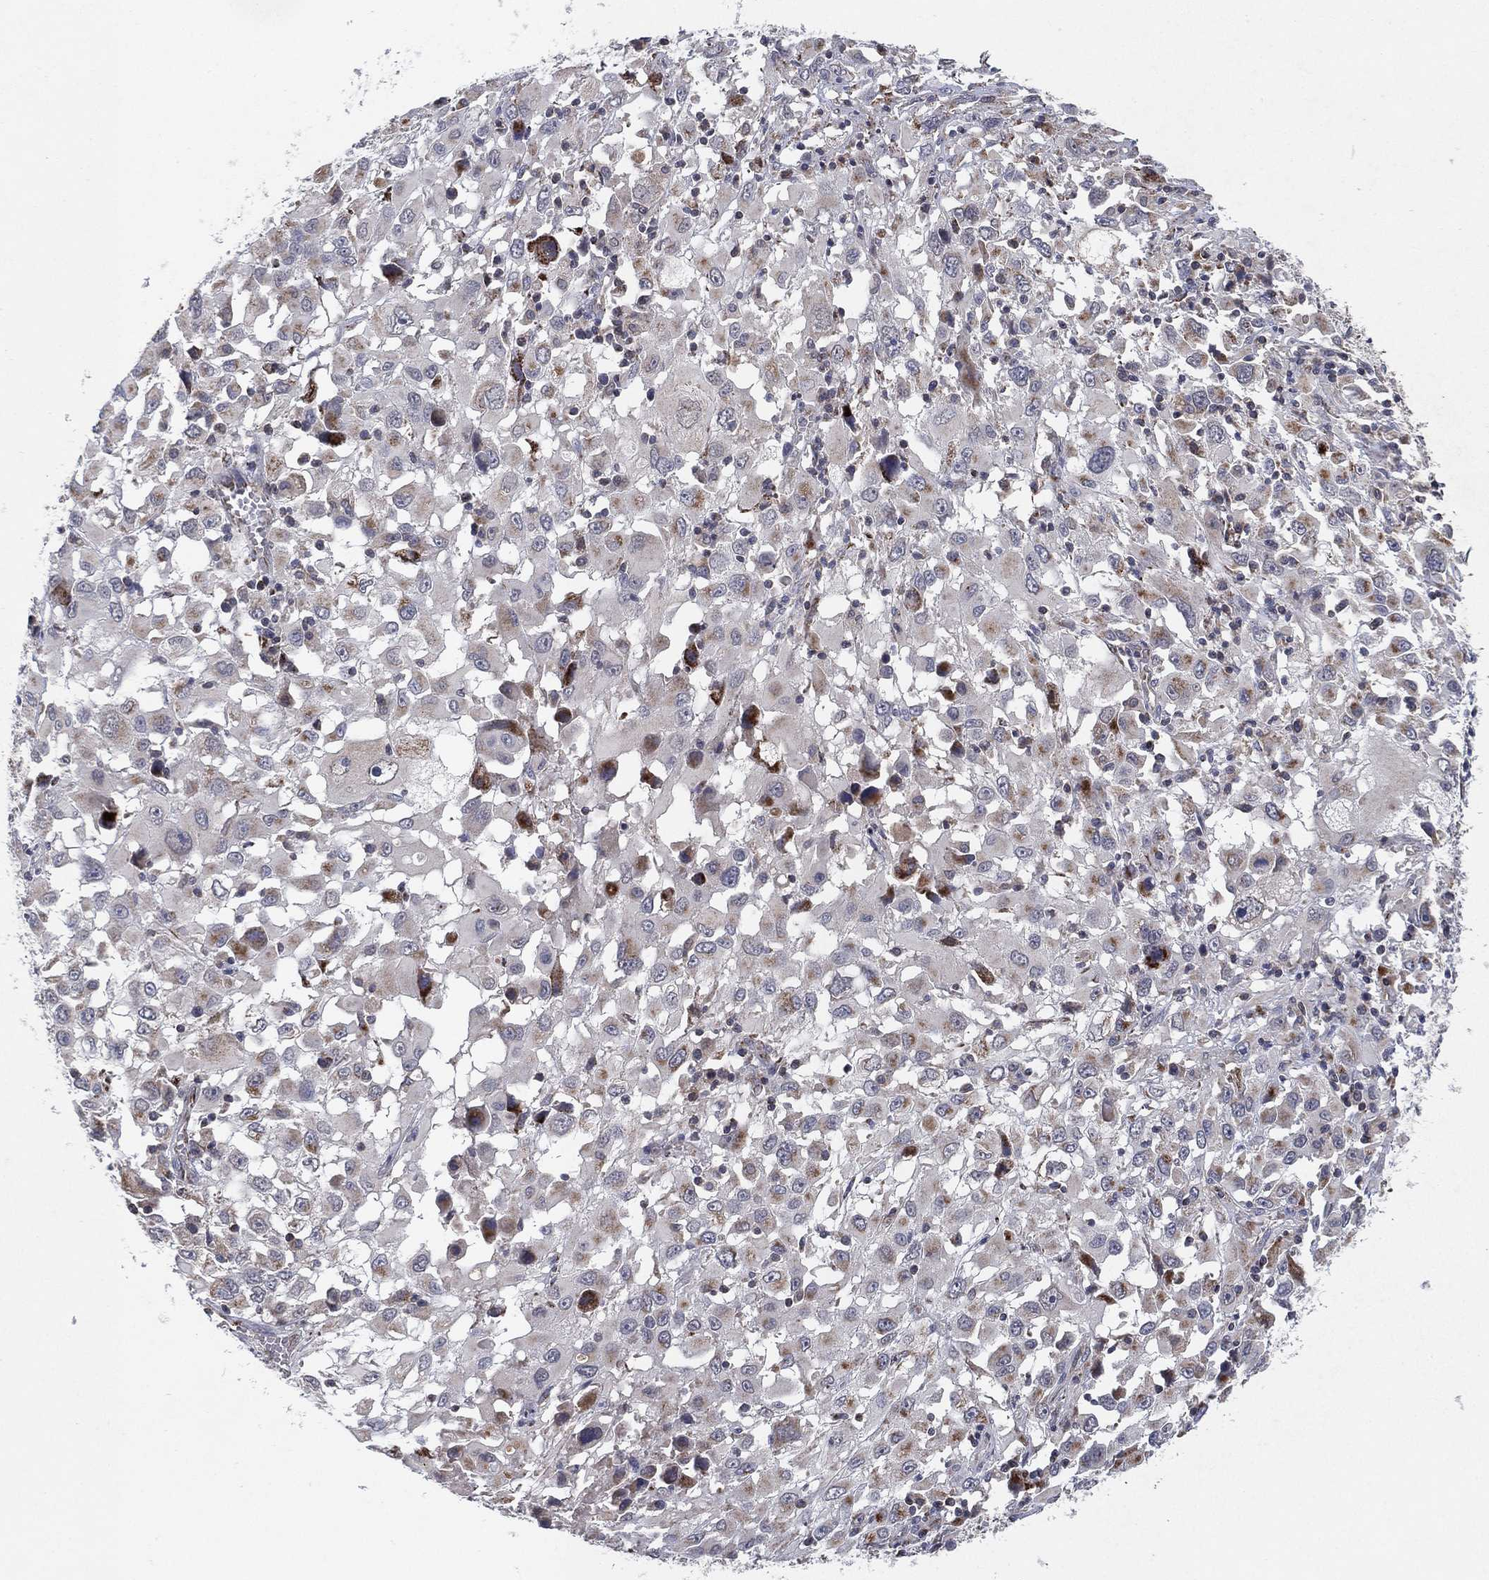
{"staining": {"intensity": "moderate", "quantity": "<25%", "location": "cytoplasmic/membranous"}, "tissue": "melanoma", "cell_type": "Tumor cells", "image_type": "cancer", "snomed": [{"axis": "morphology", "description": "Malignant melanoma, Metastatic site"}, {"axis": "topography", "description": "Soft tissue"}], "caption": "Immunohistochemical staining of human malignant melanoma (metastatic site) reveals low levels of moderate cytoplasmic/membranous protein expression in approximately <25% of tumor cells.", "gene": "PSMG4", "patient": {"sex": "male", "age": 50}}